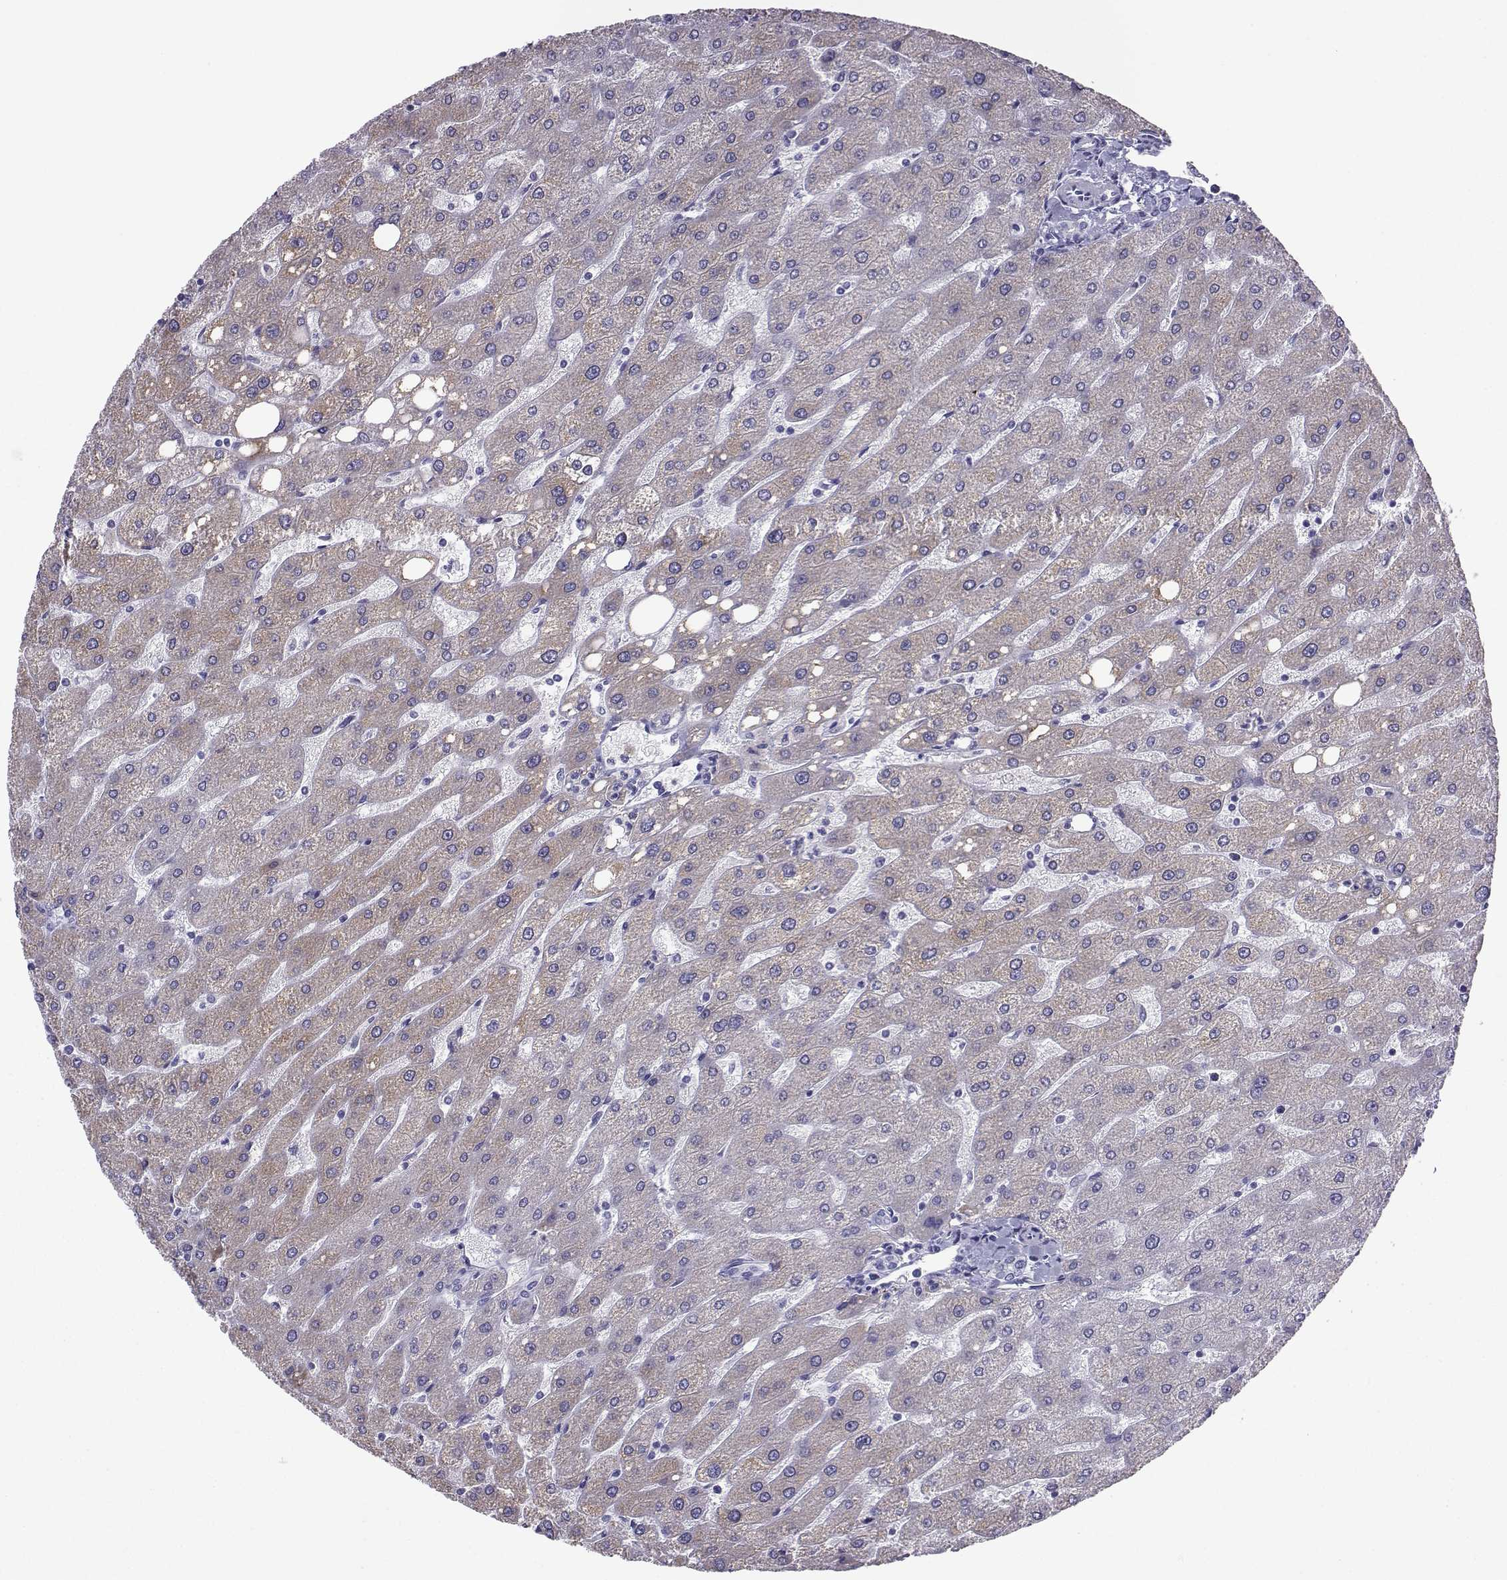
{"staining": {"intensity": "negative", "quantity": "none", "location": "none"}, "tissue": "liver", "cell_type": "Cholangiocytes", "image_type": "normal", "snomed": [{"axis": "morphology", "description": "Normal tissue, NOS"}, {"axis": "topography", "description": "Liver"}], "caption": "IHC of benign liver displays no positivity in cholangiocytes. (DAB IHC, high magnification).", "gene": "SLC18A2", "patient": {"sex": "male", "age": 67}}